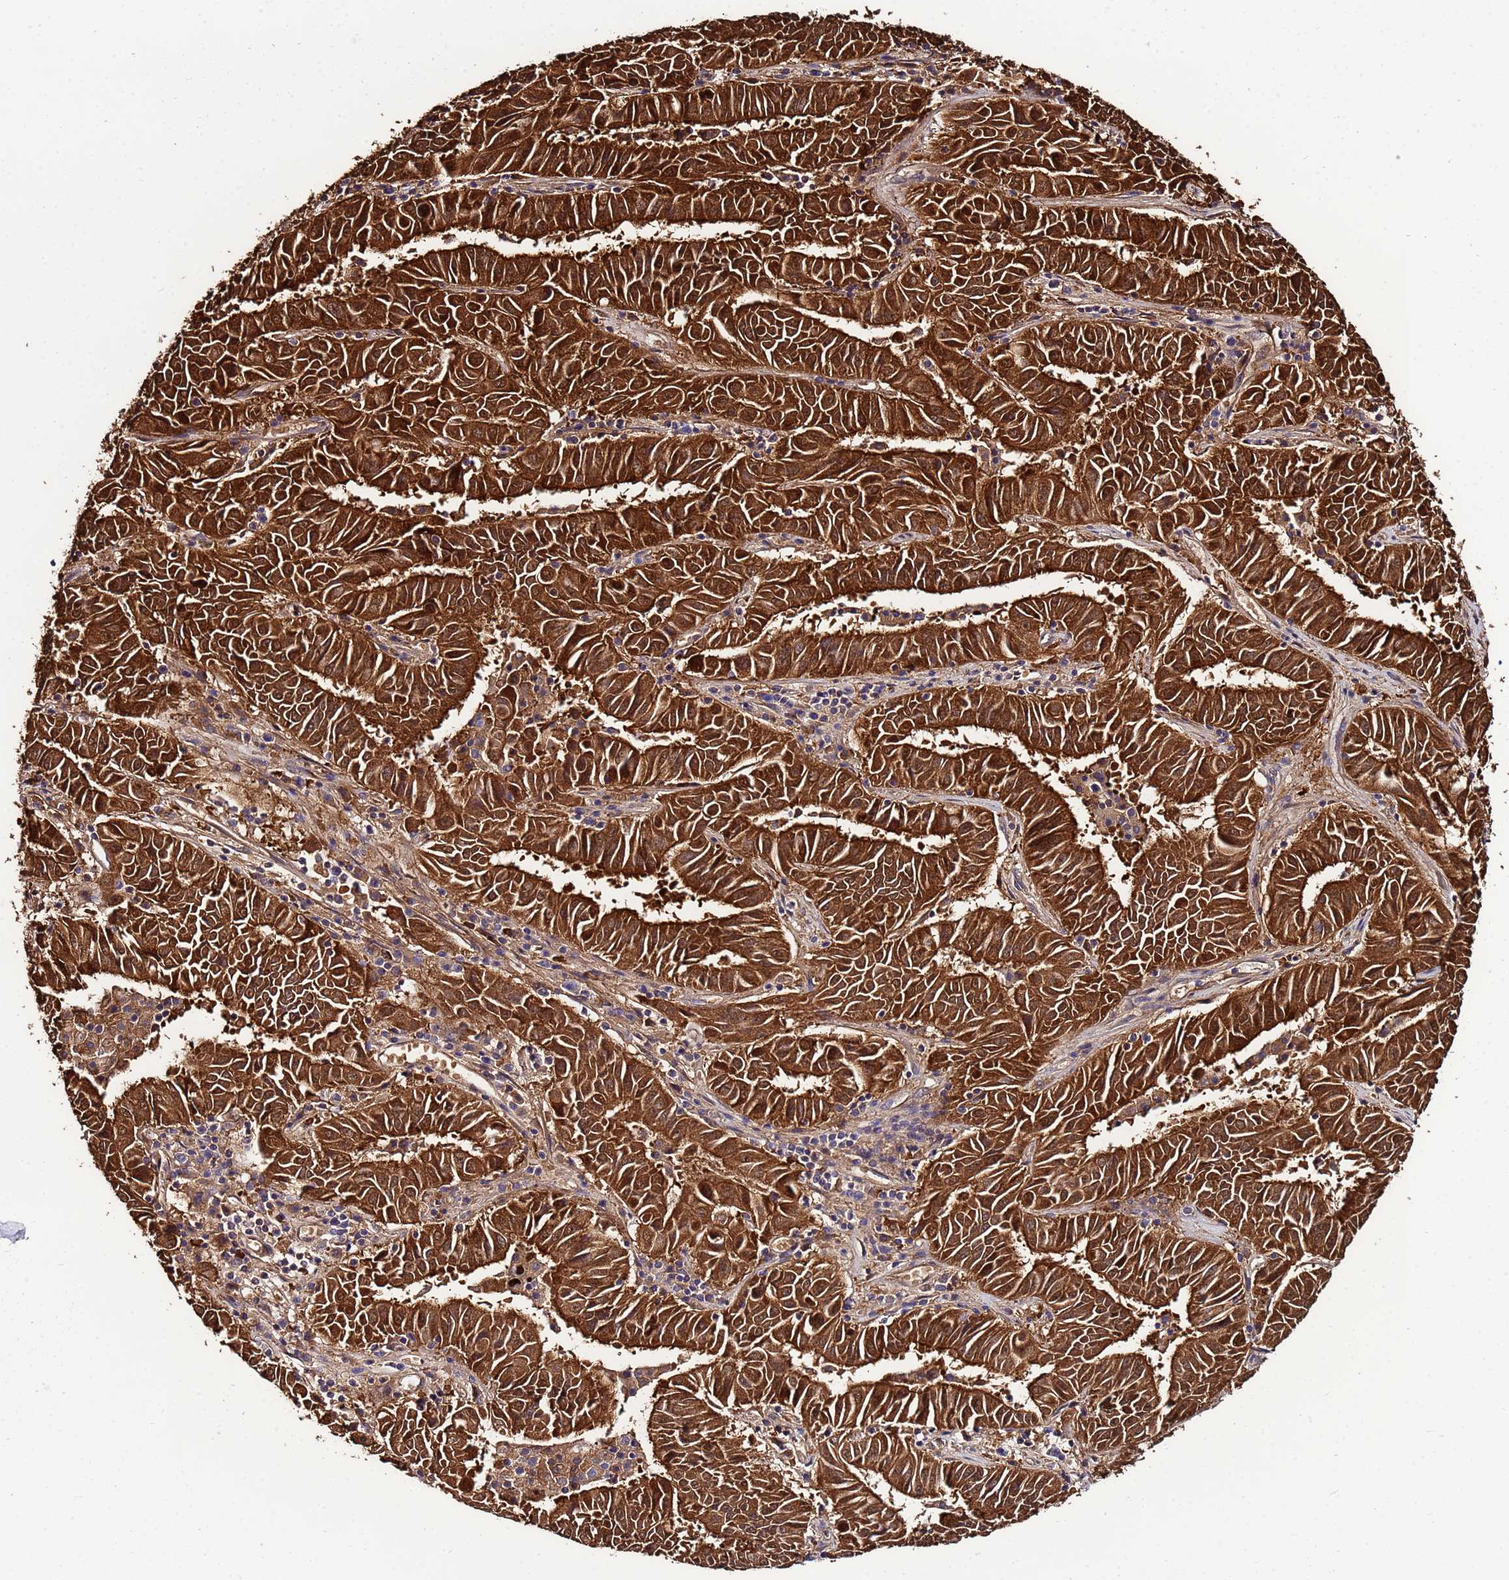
{"staining": {"intensity": "moderate", "quantity": ">75%", "location": "cytoplasmic/membranous,nuclear"}, "tissue": "pancreatic cancer", "cell_type": "Tumor cells", "image_type": "cancer", "snomed": [{"axis": "morphology", "description": "Adenocarcinoma, NOS"}, {"axis": "topography", "description": "Pancreas"}], "caption": "Protein staining shows moderate cytoplasmic/membranous and nuclear positivity in about >75% of tumor cells in adenocarcinoma (pancreatic). Immunohistochemistry (ihc) stains the protein of interest in brown and the nuclei are stained blue.", "gene": "NAXE", "patient": {"sex": "male", "age": 63}}